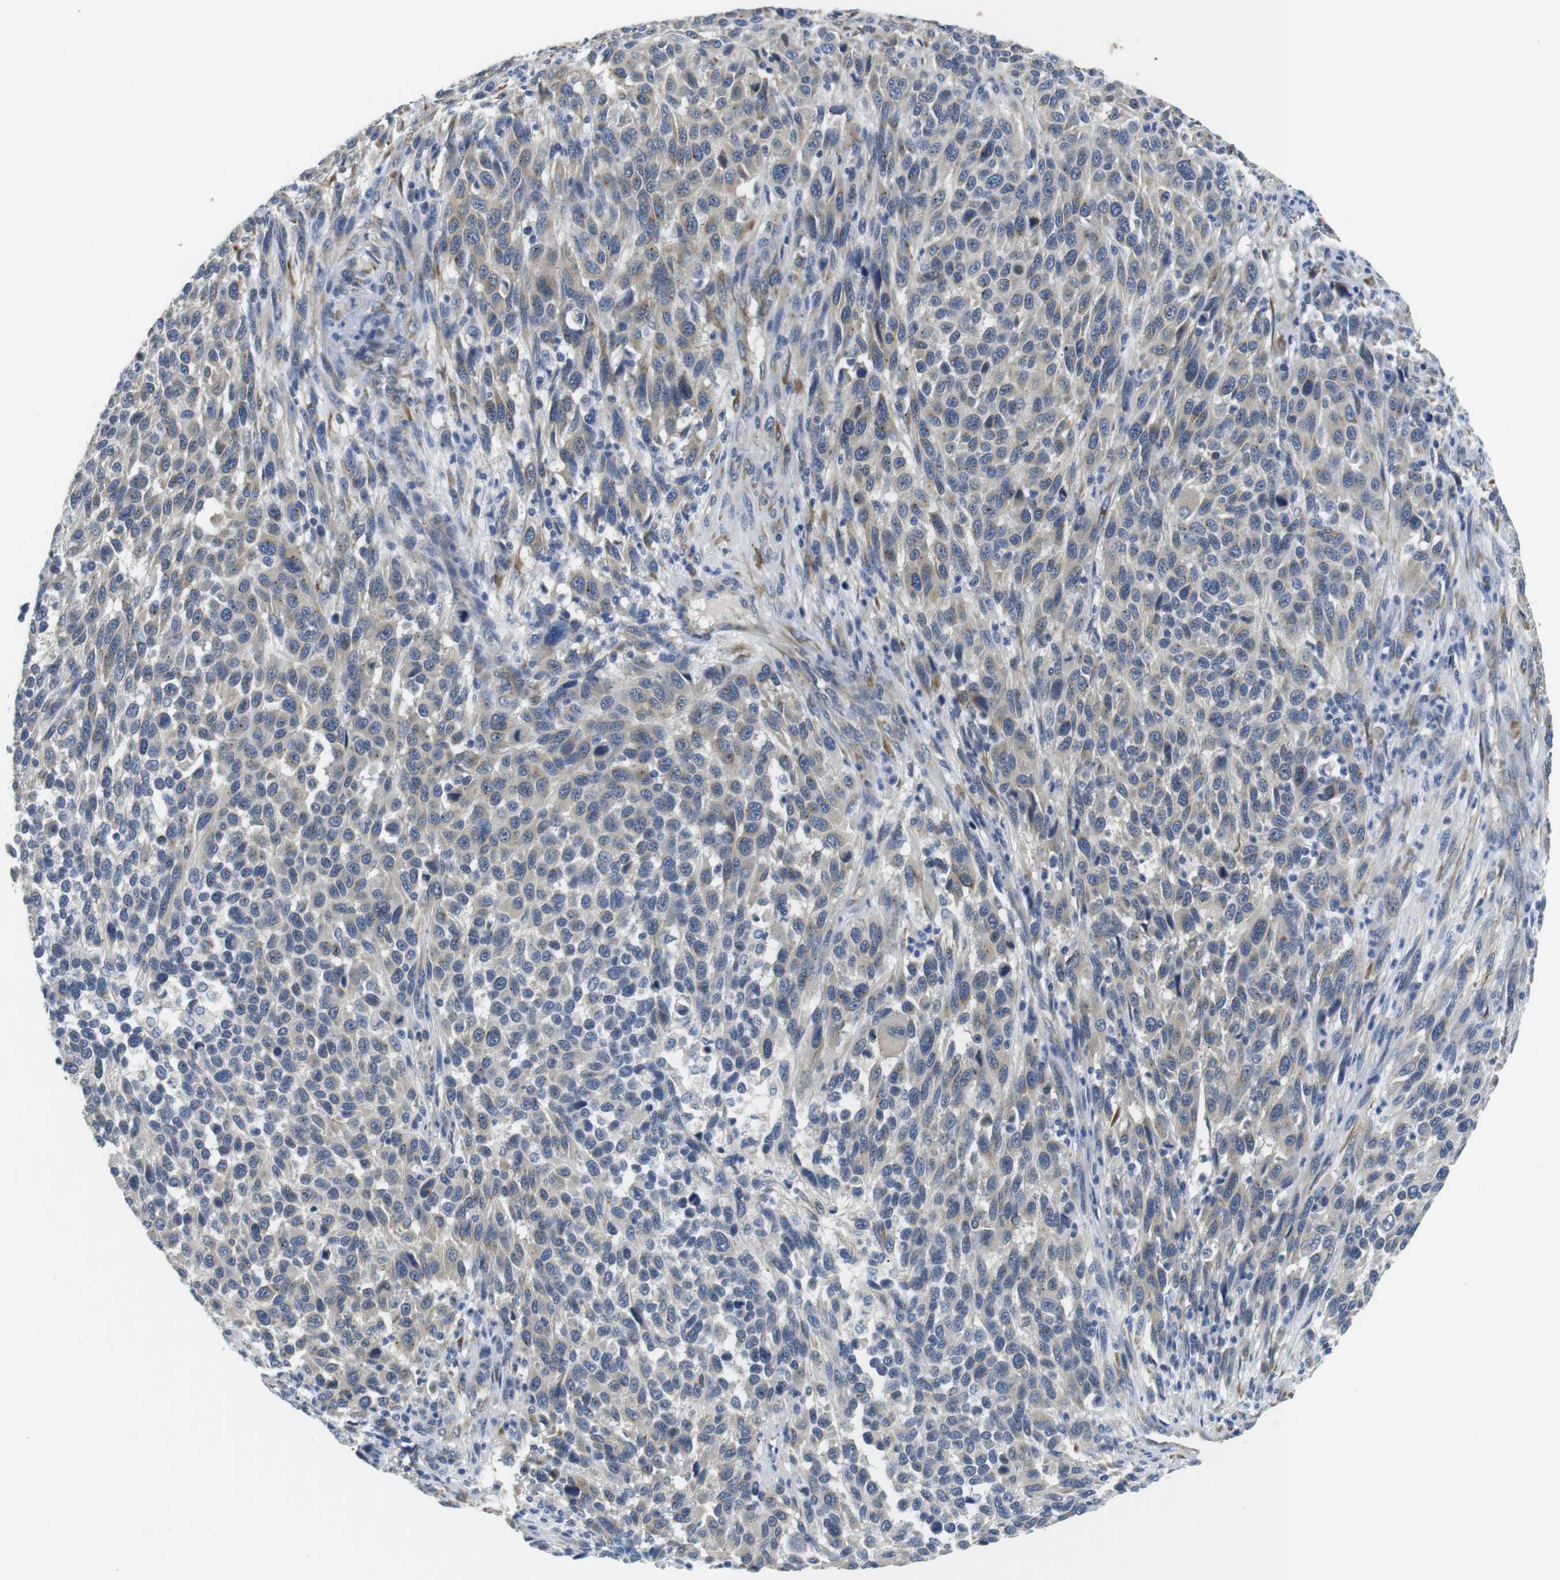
{"staining": {"intensity": "negative", "quantity": "none", "location": "none"}, "tissue": "melanoma", "cell_type": "Tumor cells", "image_type": "cancer", "snomed": [{"axis": "morphology", "description": "Malignant melanoma, Metastatic site"}, {"axis": "topography", "description": "Lymph node"}], "caption": "Immunohistochemistry of human melanoma displays no expression in tumor cells.", "gene": "UNC5CL", "patient": {"sex": "male", "age": 61}}